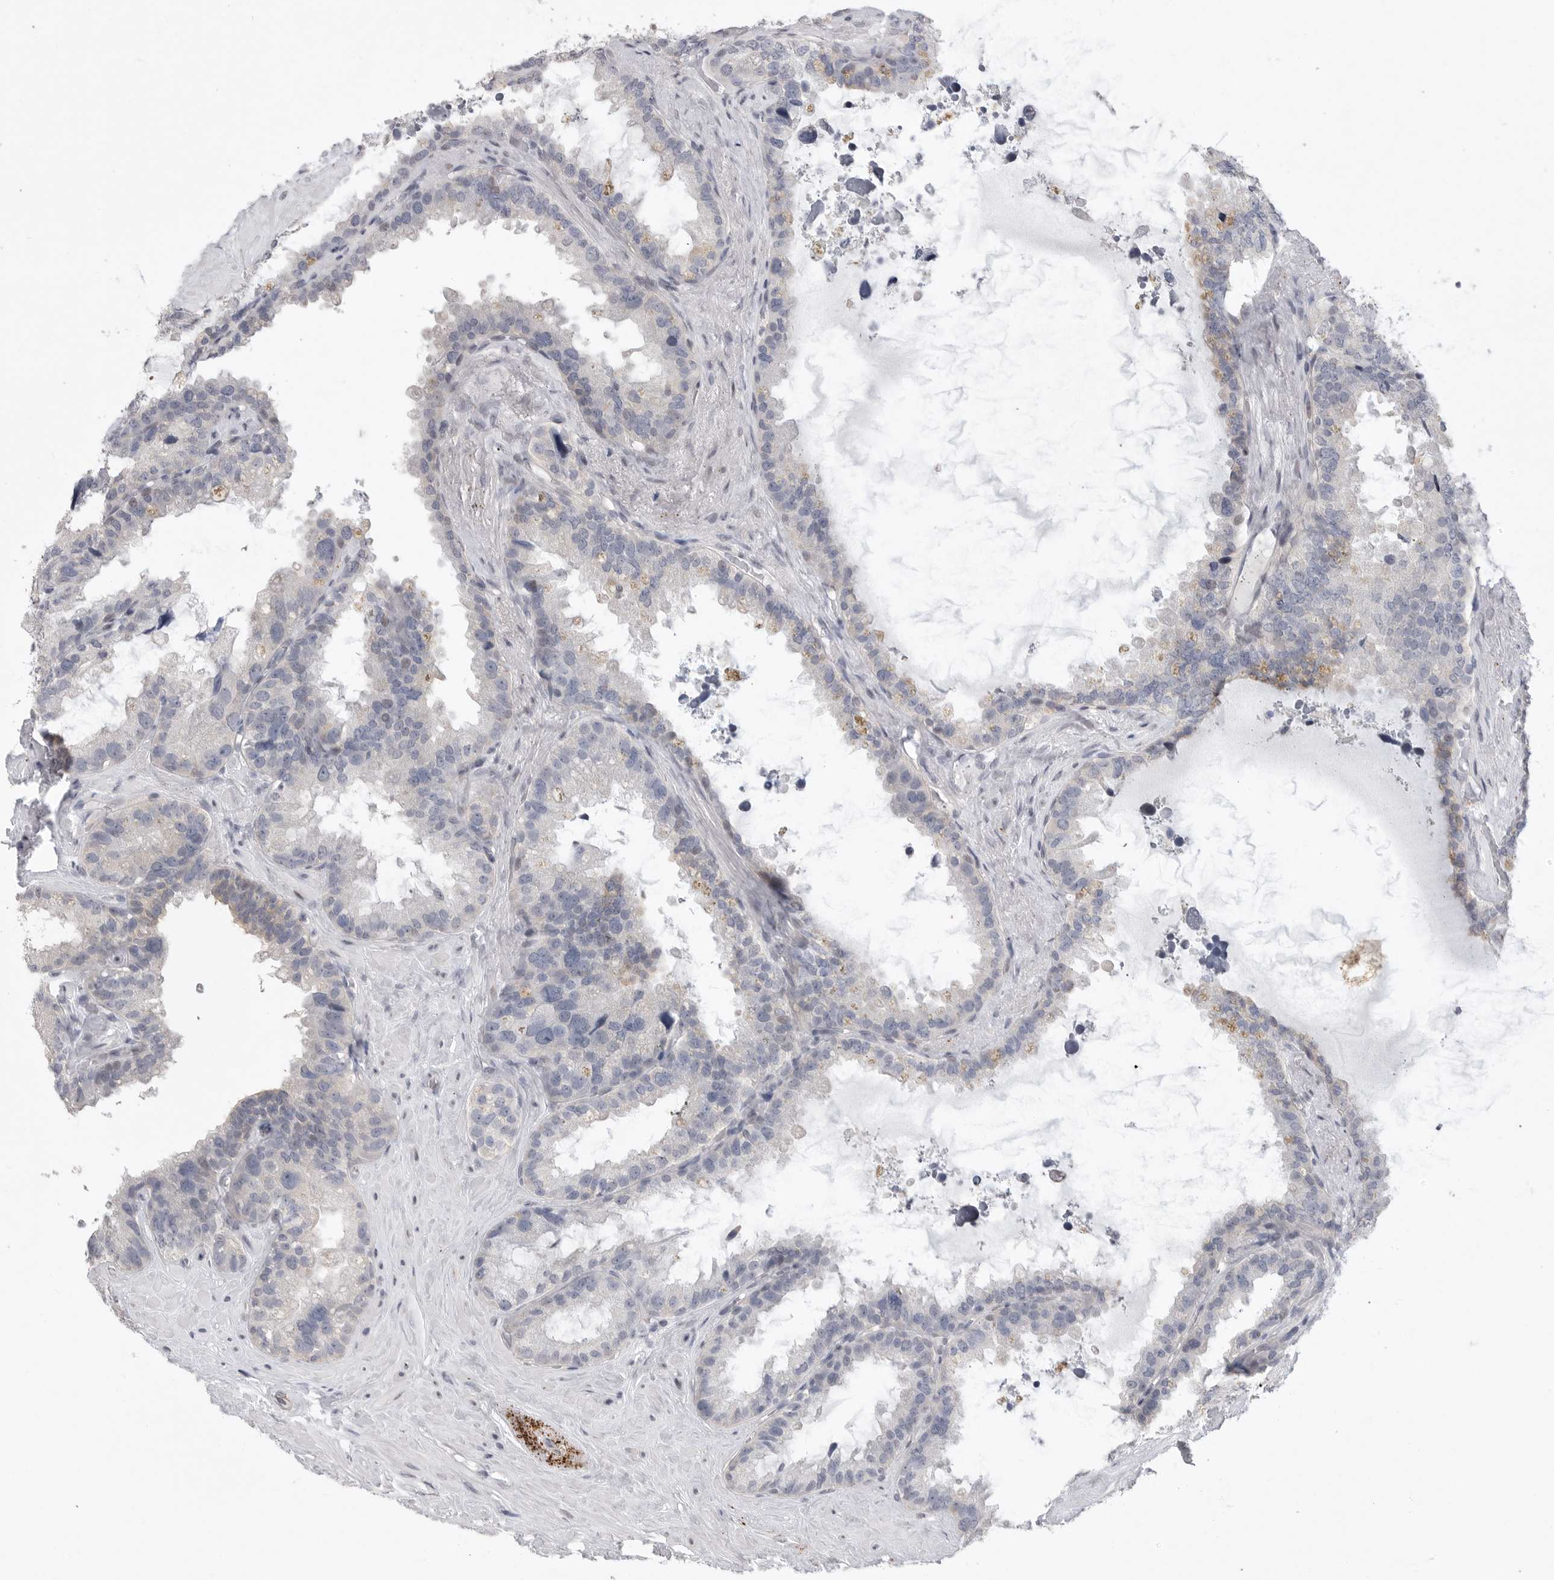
{"staining": {"intensity": "weak", "quantity": "<25%", "location": "cytoplasmic/membranous"}, "tissue": "seminal vesicle", "cell_type": "Glandular cells", "image_type": "normal", "snomed": [{"axis": "morphology", "description": "Normal tissue, NOS"}, {"axis": "topography", "description": "Seminal veicle"}], "caption": "Immunohistochemistry (IHC) of normal seminal vesicle demonstrates no staining in glandular cells.", "gene": "FBXO43", "patient": {"sex": "male", "age": 80}}